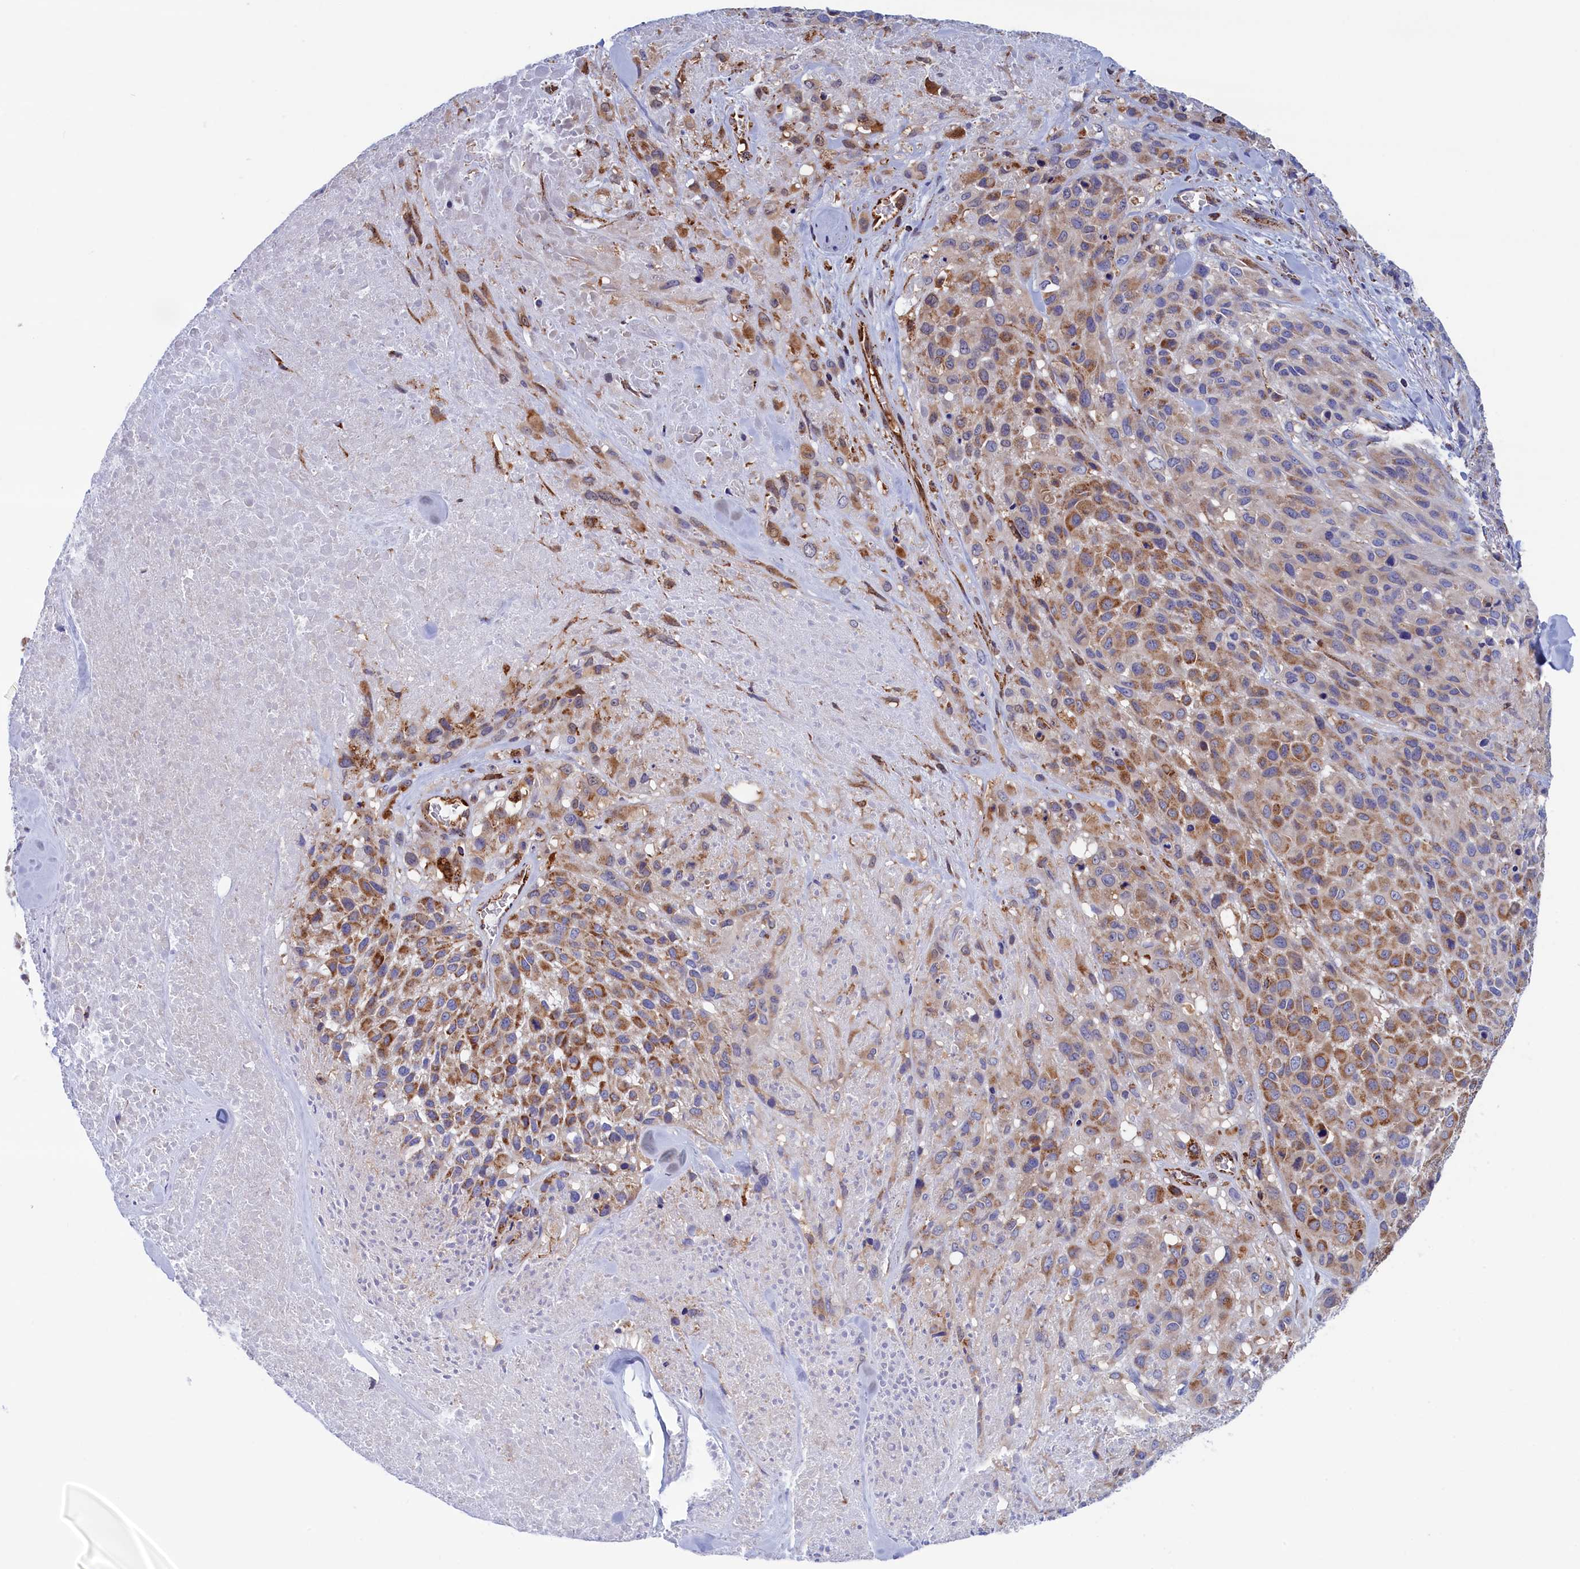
{"staining": {"intensity": "moderate", "quantity": "25%-75%", "location": "cytoplasmic/membranous"}, "tissue": "melanoma", "cell_type": "Tumor cells", "image_type": "cancer", "snomed": [{"axis": "morphology", "description": "Malignant melanoma, Metastatic site"}, {"axis": "topography", "description": "Skin"}], "caption": "Tumor cells show medium levels of moderate cytoplasmic/membranous expression in about 25%-75% of cells in malignant melanoma (metastatic site).", "gene": "WDR83", "patient": {"sex": "female", "age": 81}}